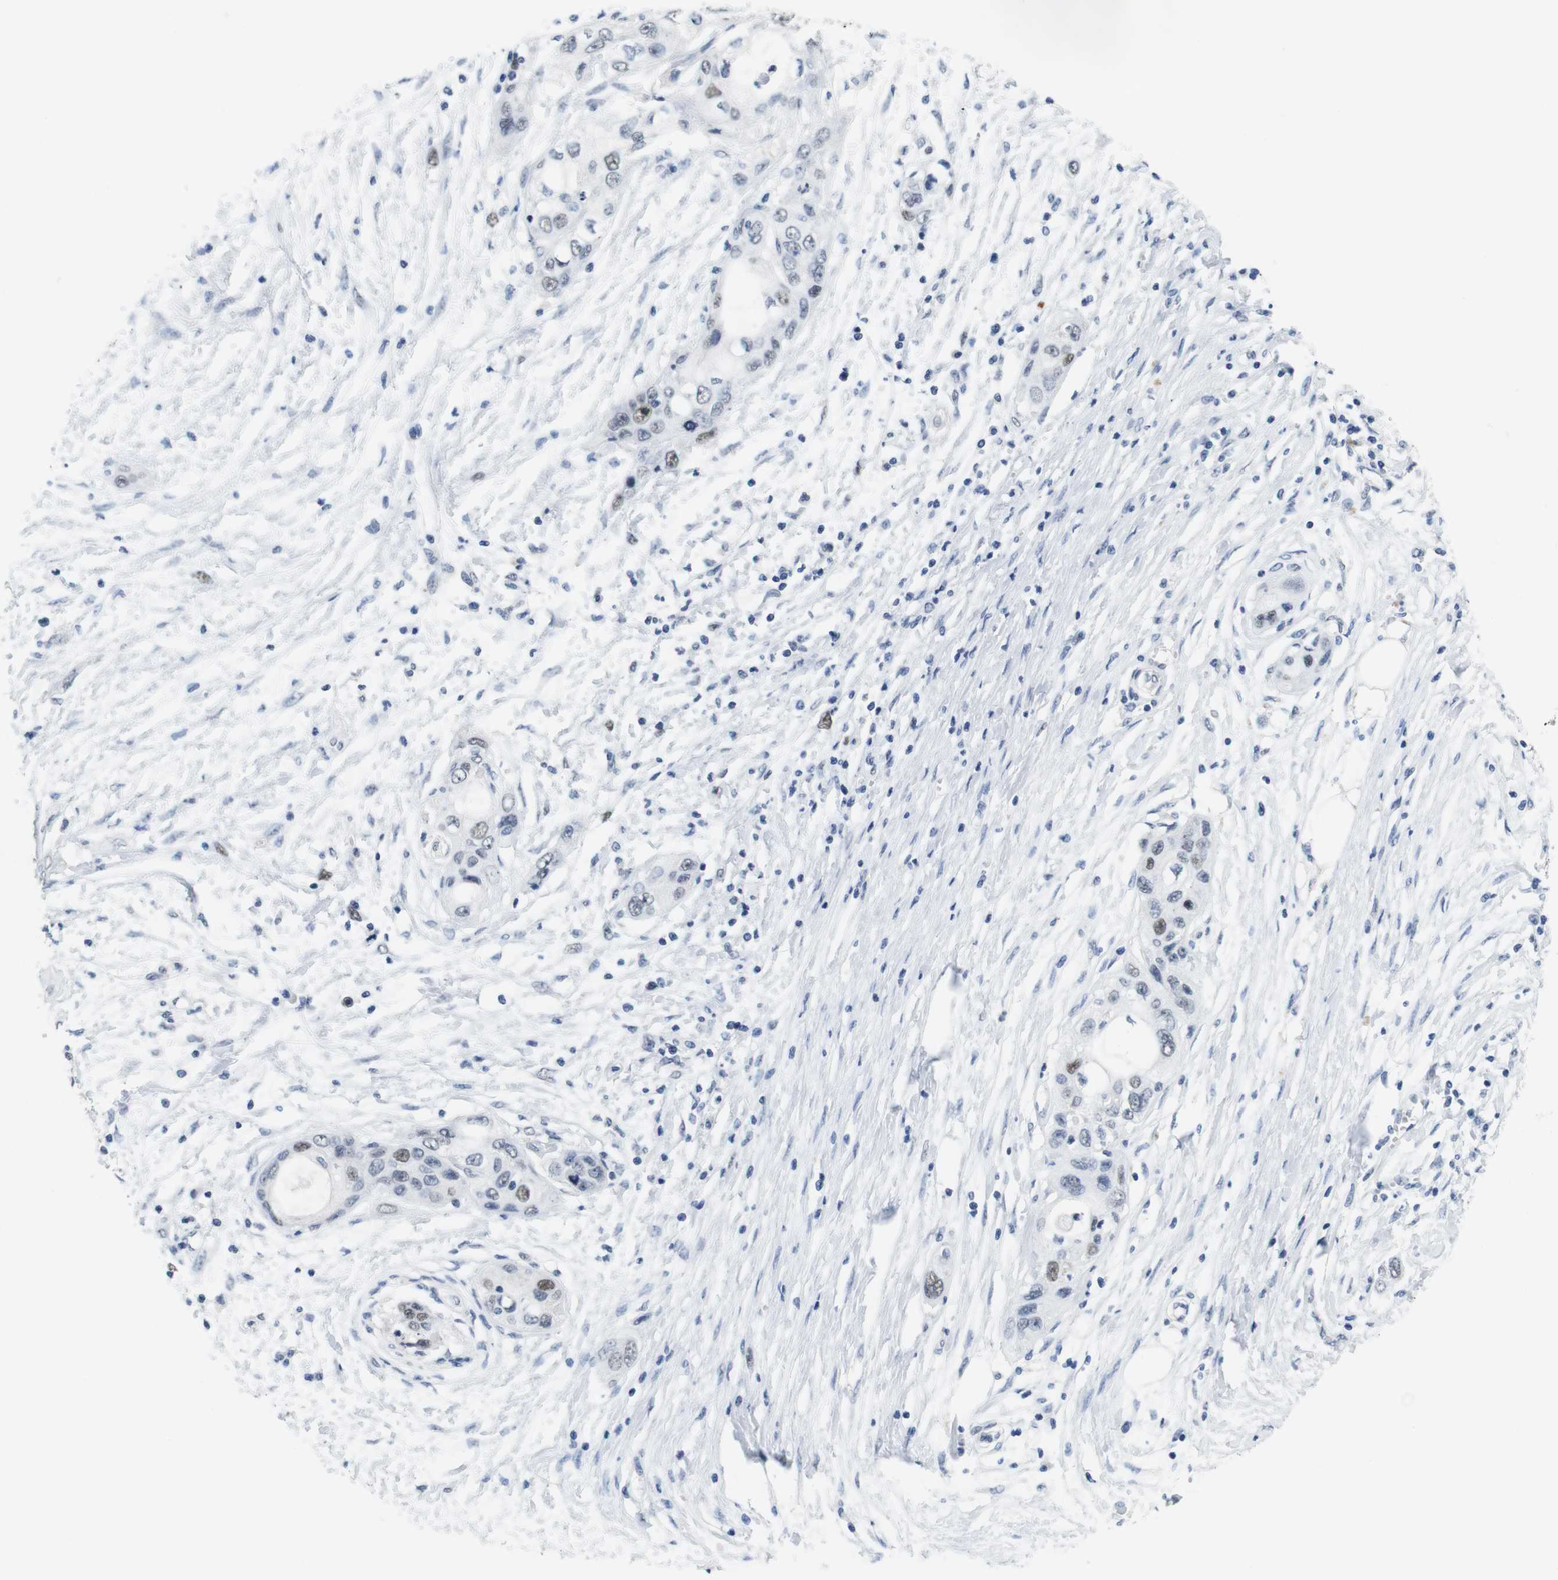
{"staining": {"intensity": "moderate", "quantity": "<25%", "location": "nuclear"}, "tissue": "pancreatic cancer", "cell_type": "Tumor cells", "image_type": "cancer", "snomed": [{"axis": "morphology", "description": "Adenocarcinoma, NOS"}, {"axis": "topography", "description": "Pancreas"}], "caption": "Approximately <25% of tumor cells in human pancreatic cancer (adenocarcinoma) display moderate nuclear protein expression as visualized by brown immunohistochemical staining.", "gene": "SKP2", "patient": {"sex": "female", "age": 70}}